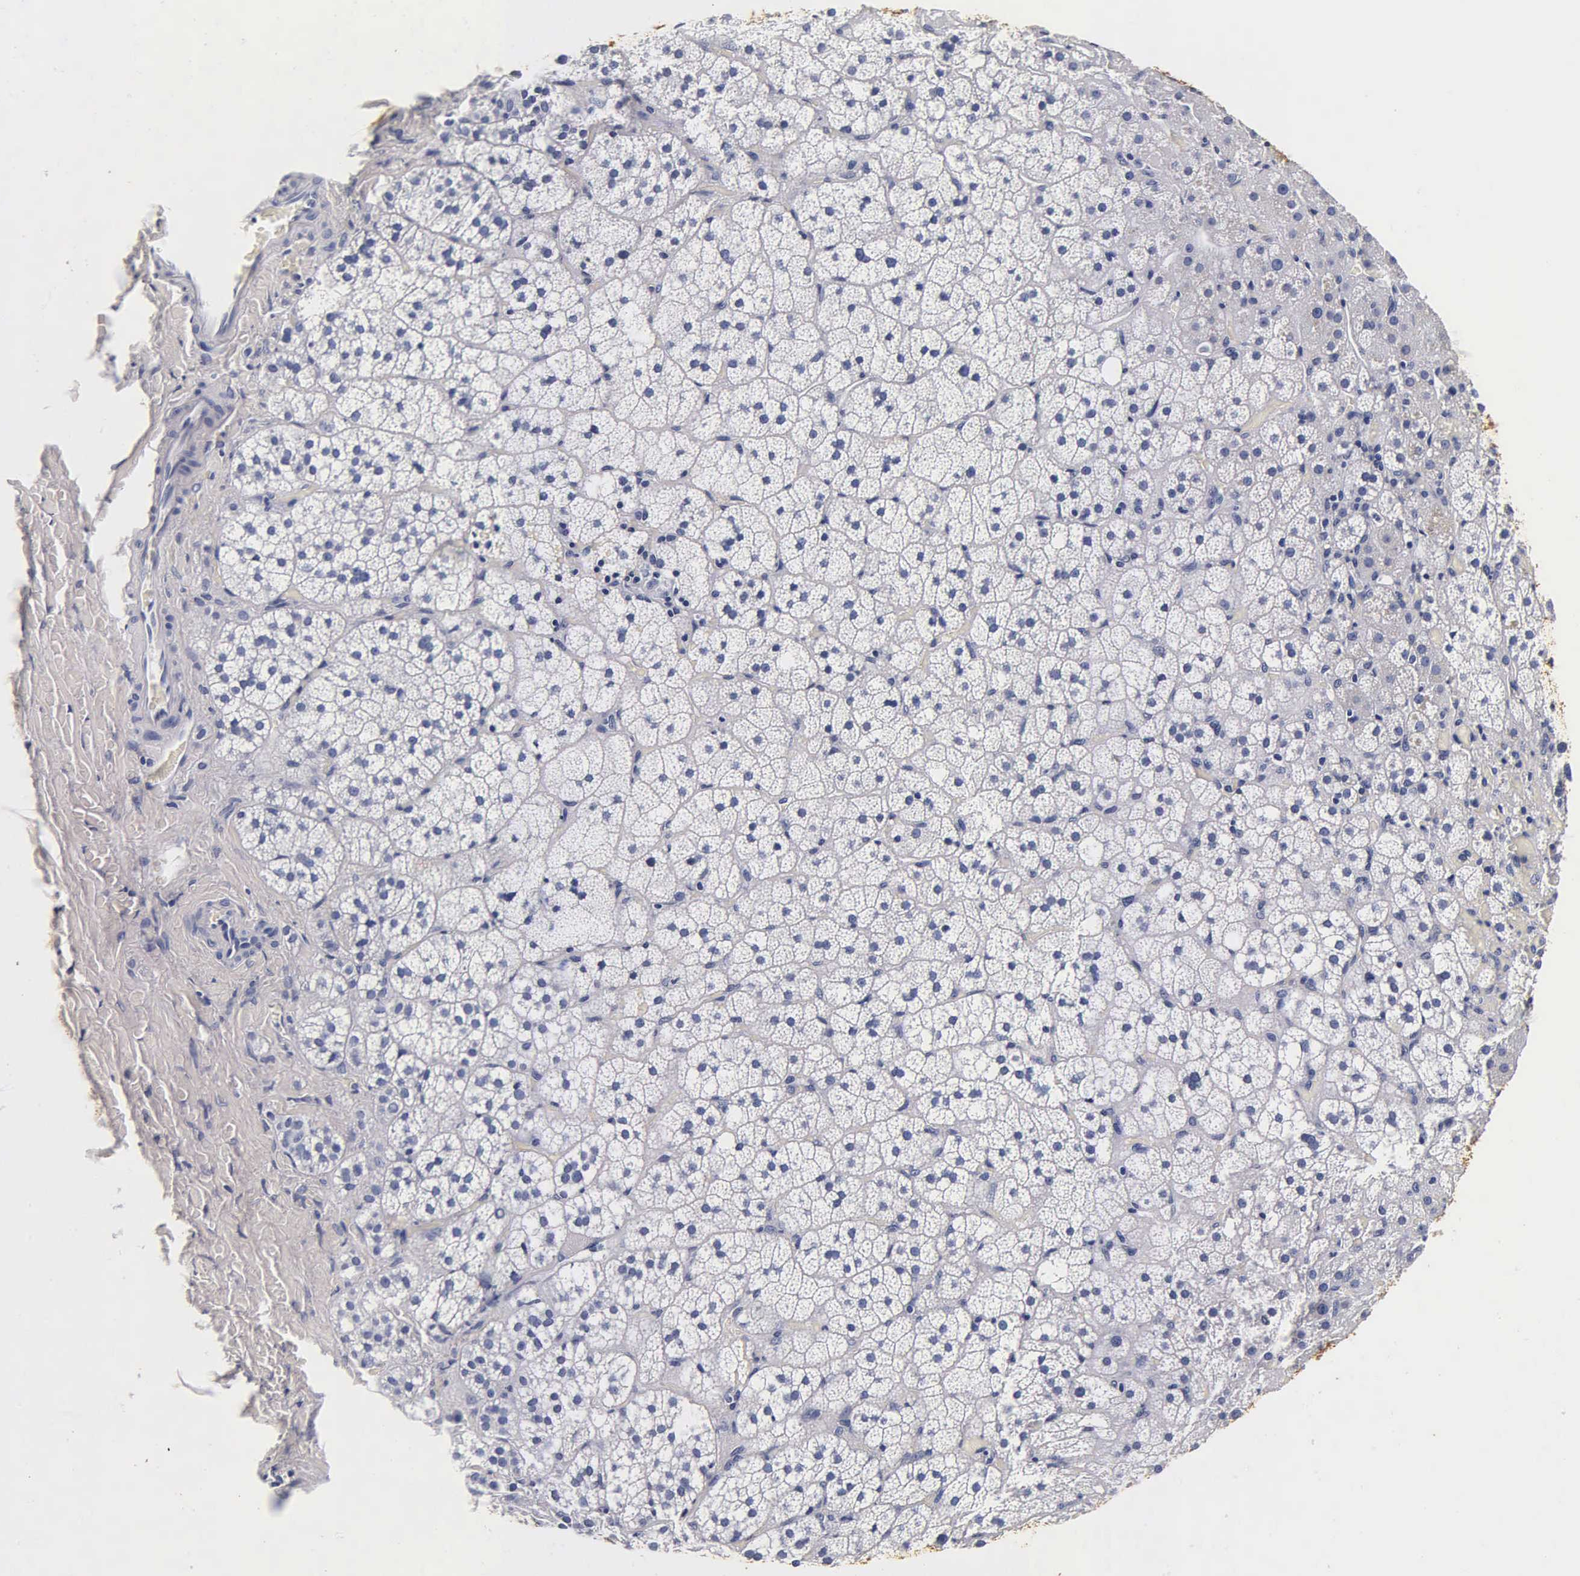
{"staining": {"intensity": "negative", "quantity": "none", "location": "none"}, "tissue": "adrenal gland", "cell_type": "Glandular cells", "image_type": "normal", "snomed": [{"axis": "morphology", "description": "Normal tissue, NOS"}, {"axis": "topography", "description": "Adrenal gland"}], "caption": "Immunohistochemistry (IHC) histopathology image of benign adrenal gland: human adrenal gland stained with DAB exhibits no significant protein positivity in glandular cells.", "gene": "TG", "patient": {"sex": "male", "age": 53}}